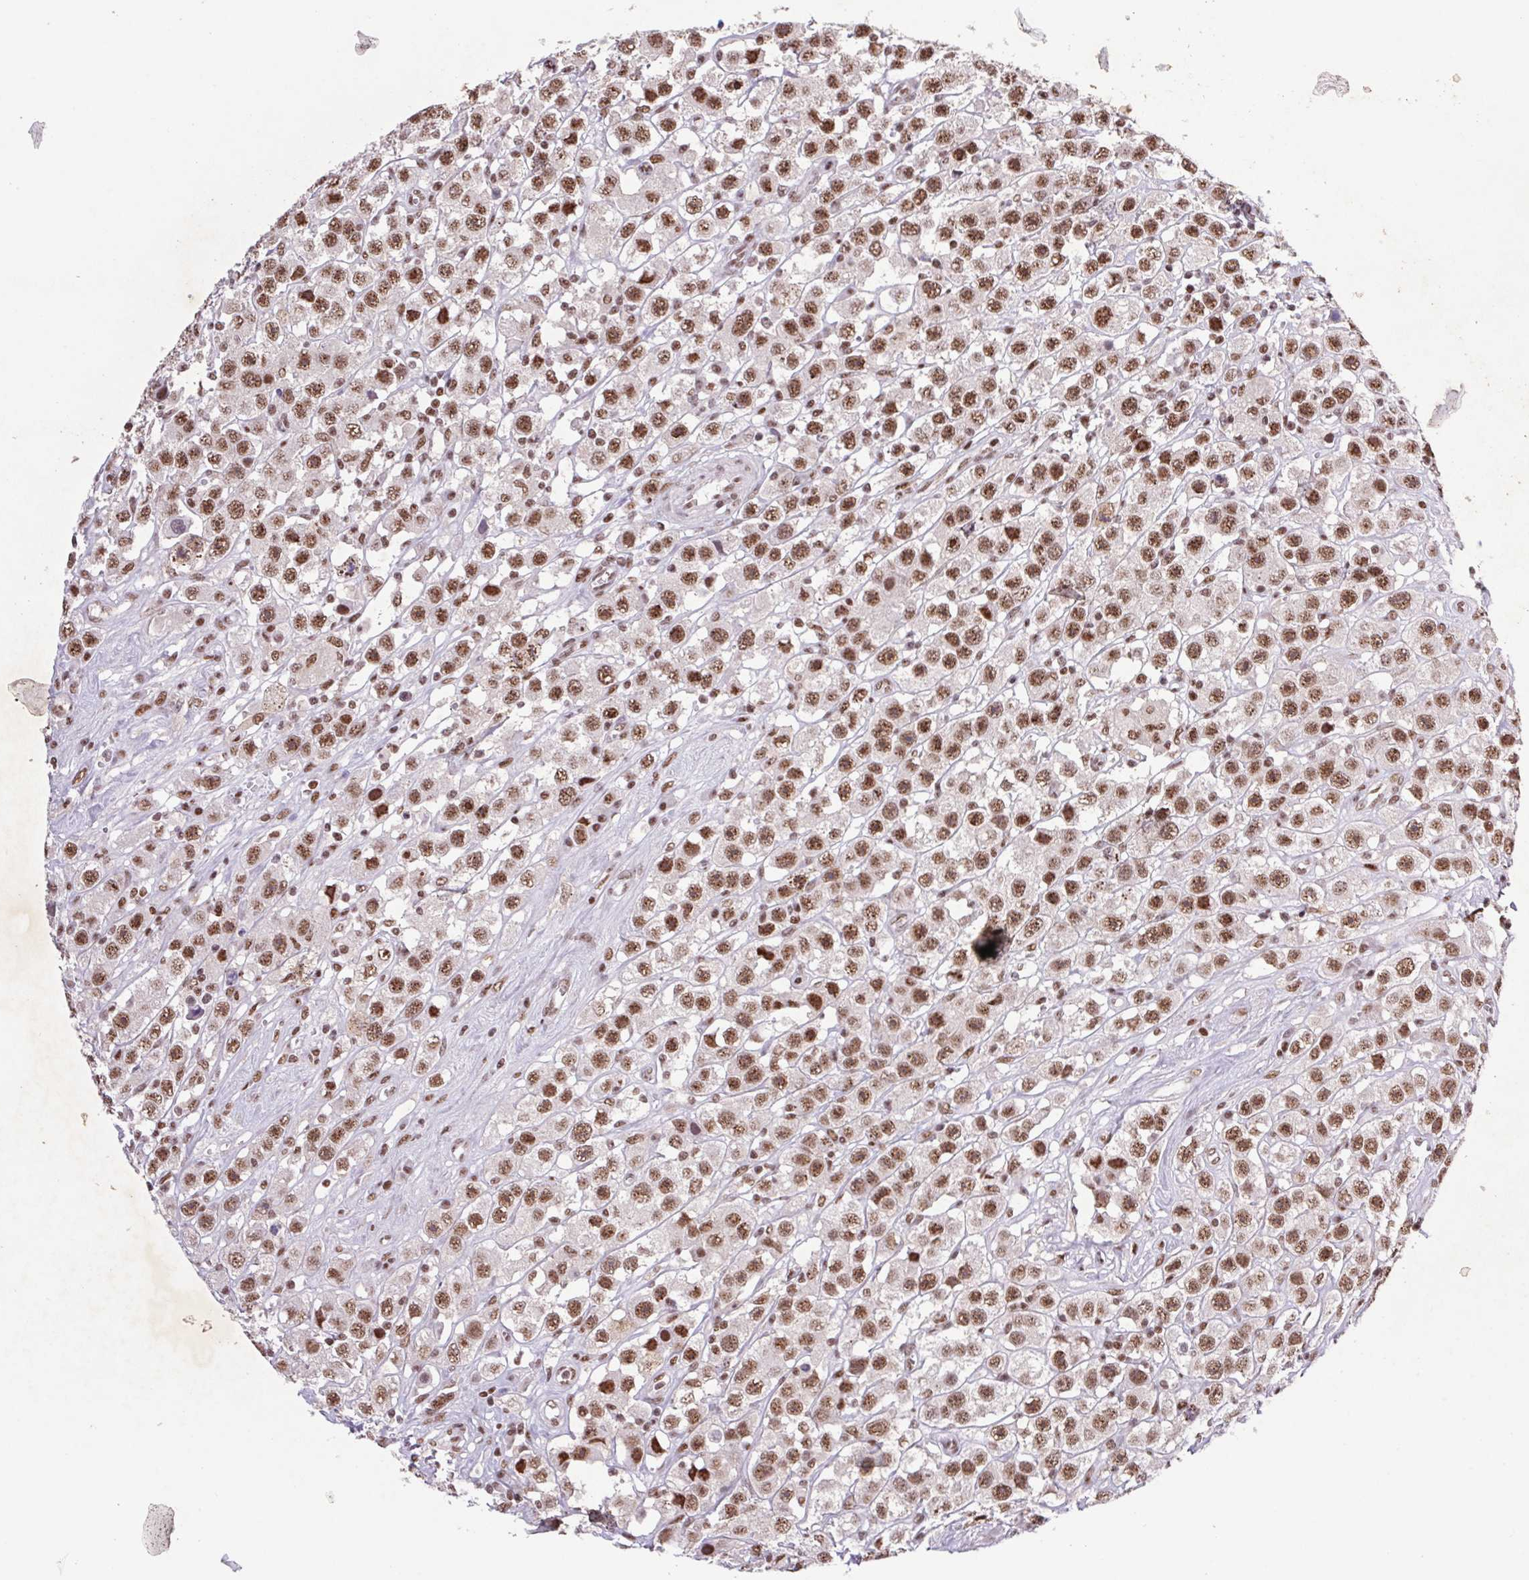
{"staining": {"intensity": "moderate", "quantity": ">75%", "location": "nuclear"}, "tissue": "testis cancer", "cell_type": "Tumor cells", "image_type": "cancer", "snomed": [{"axis": "morphology", "description": "Seminoma, NOS"}, {"axis": "topography", "description": "Testis"}], "caption": "Human testis seminoma stained with a protein marker displays moderate staining in tumor cells.", "gene": "LDLRAD4", "patient": {"sex": "male", "age": 45}}